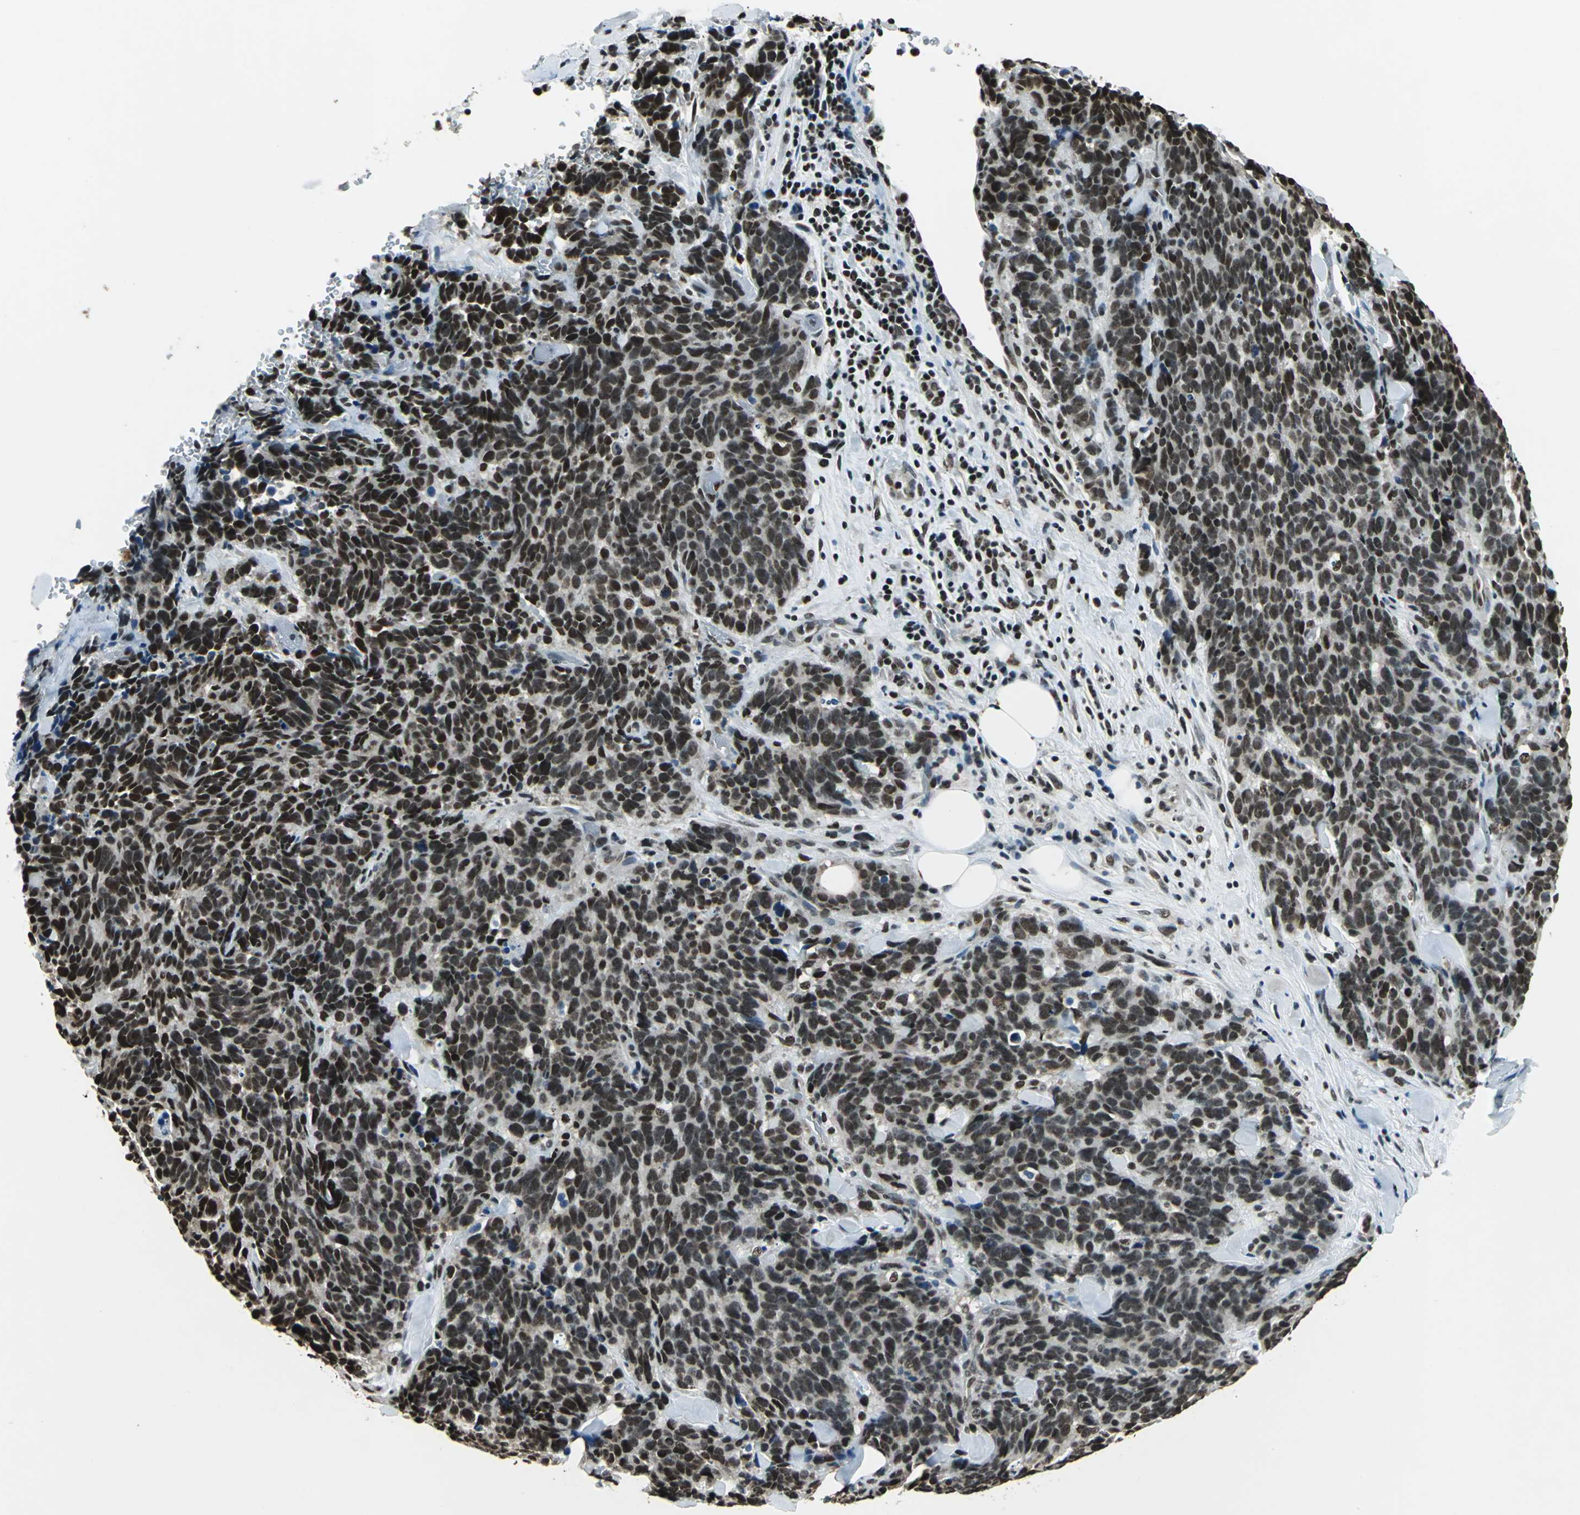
{"staining": {"intensity": "strong", "quantity": ">75%", "location": "nuclear"}, "tissue": "lung cancer", "cell_type": "Tumor cells", "image_type": "cancer", "snomed": [{"axis": "morphology", "description": "Neoplasm, malignant, NOS"}, {"axis": "topography", "description": "Lung"}], "caption": "Tumor cells display high levels of strong nuclear positivity in approximately >75% of cells in lung cancer.", "gene": "RBM14", "patient": {"sex": "female", "age": 58}}